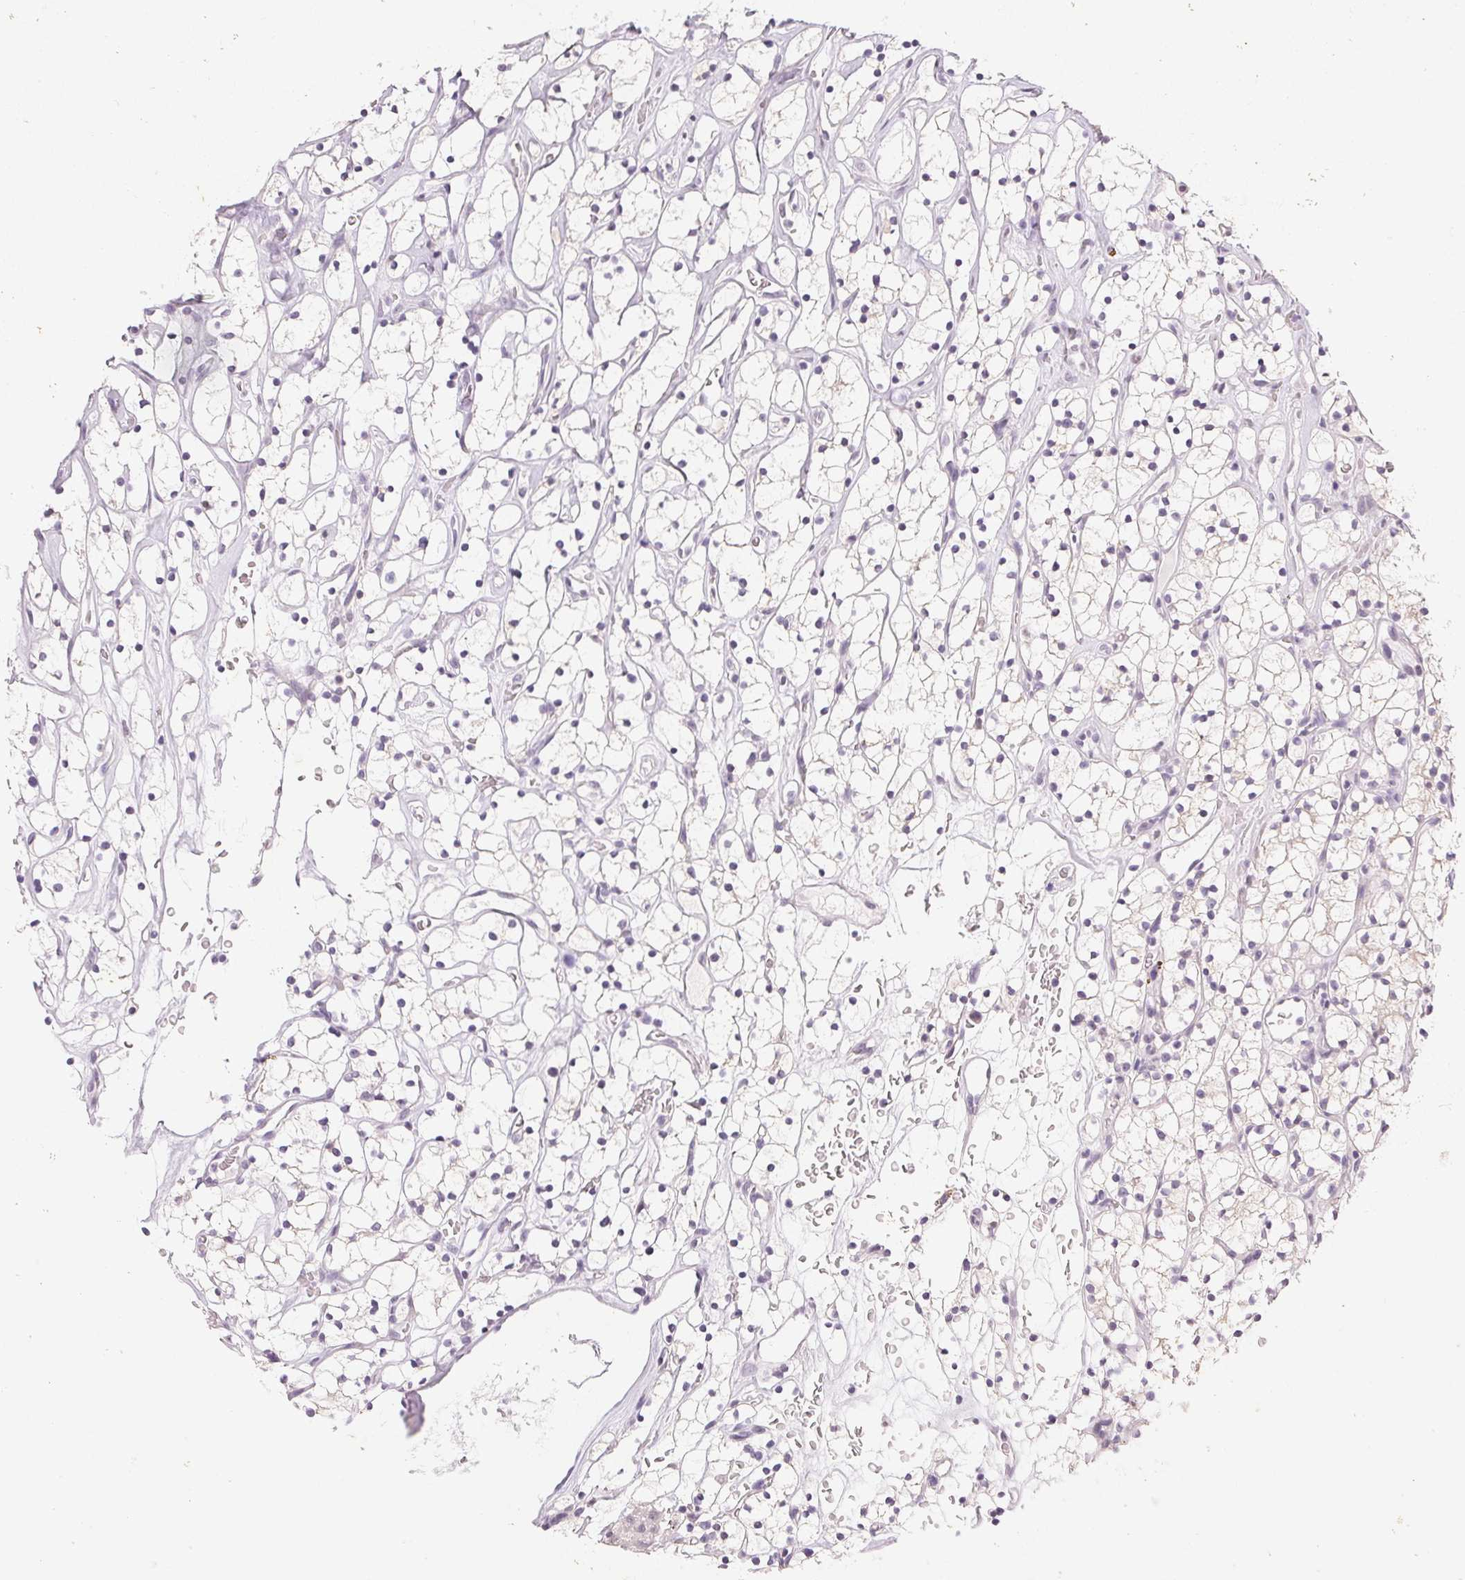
{"staining": {"intensity": "negative", "quantity": "none", "location": "none"}, "tissue": "renal cancer", "cell_type": "Tumor cells", "image_type": "cancer", "snomed": [{"axis": "morphology", "description": "Adenocarcinoma, NOS"}, {"axis": "topography", "description": "Kidney"}], "caption": "High magnification brightfield microscopy of adenocarcinoma (renal) stained with DAB (brown) and counterstained with hematoxylin (blue): tumor cells show no significant positivity.", "gene": "SFTPD", "patient": {"sex": "female", "age": 64}}